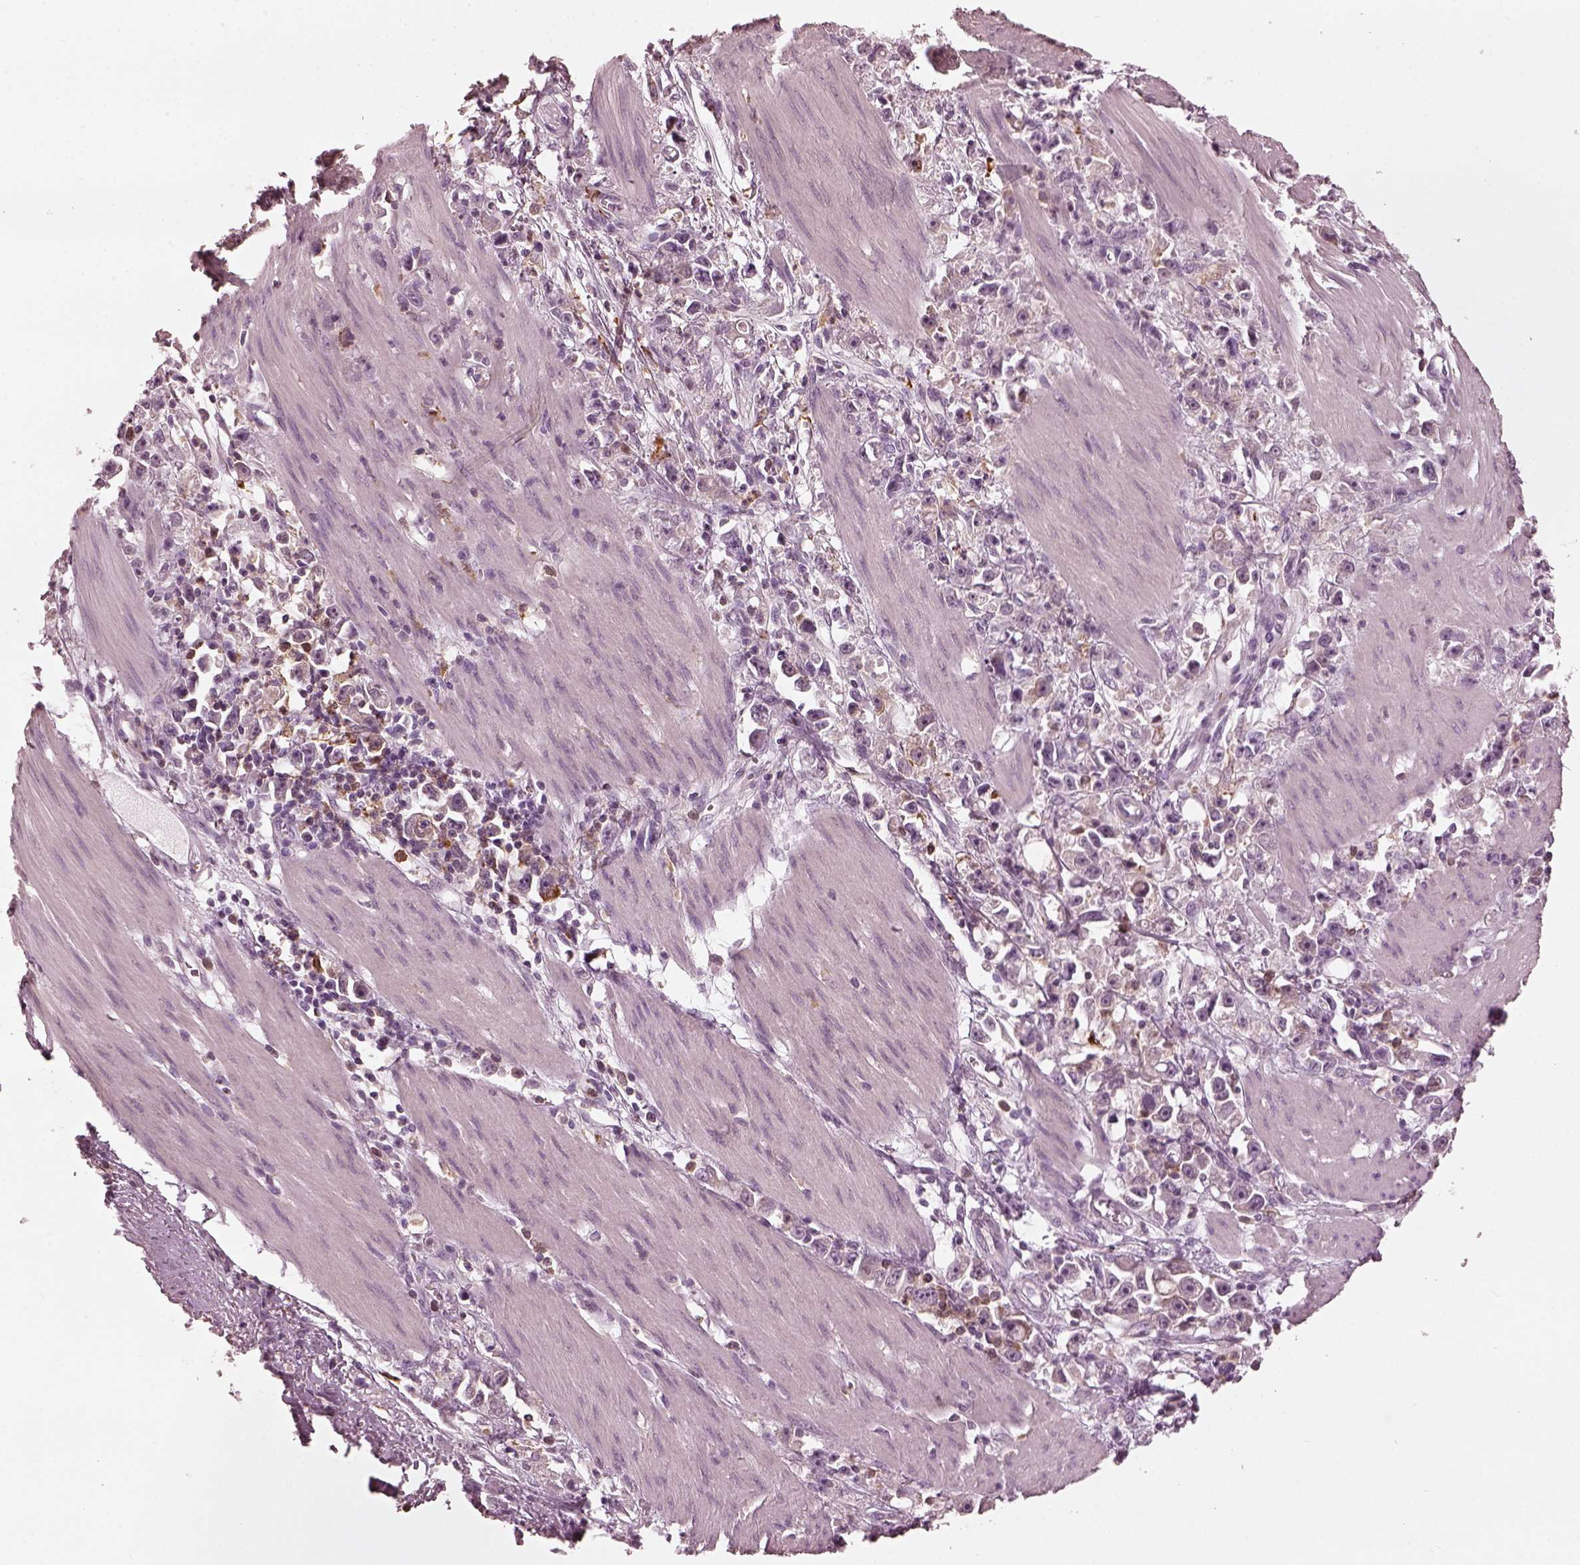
{"staining": {"intensity": "negative", "quantity": "none", "location": "none"}, "tissue": "stomach cancer", "cell_type": "Tumor cells", "image_type": "cancer", "snomed": [{"axis": "morphology", "description": "Adenocarcinoma, NOS"}, {"axis": "topography", "description": "Stomach"}], "caption": "DAB immunohistochemical staining of adenocarcinoma (stomach) demonstrates no significant positivity in tumor cells.", "gene": "PSTPIP2", "patient": {"sex": "female", "age": 59}}